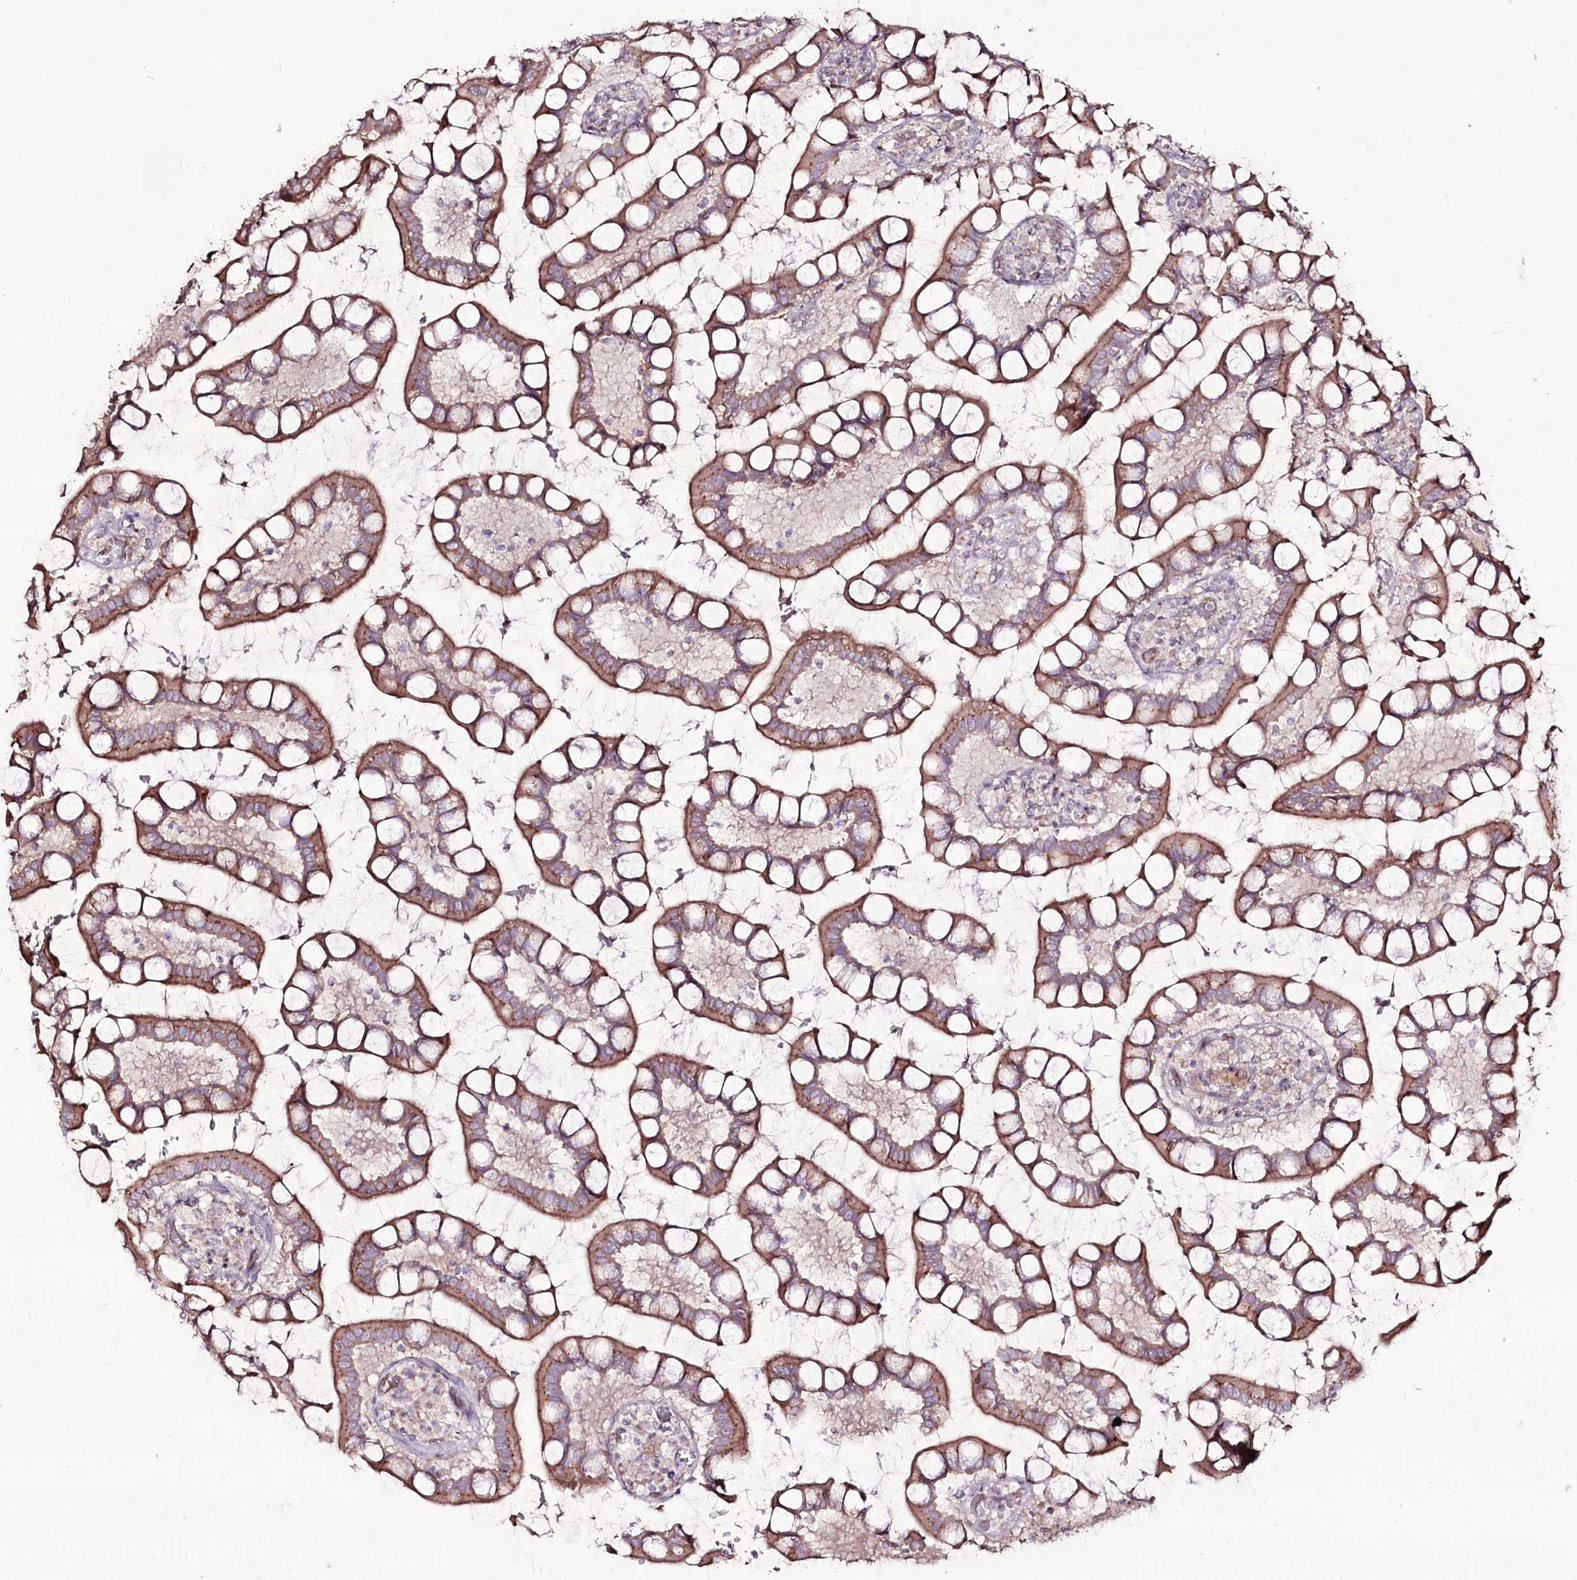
{"staining": {"intensity": "moderate", "quantity": ">75%", "location": "cytoplasmic/membranous"}, "tissue": "small intestine", "cell_type": "Glandular cells", "image_type": "normal", "snomed": [{"axis": "morphology", "description": "Normal tissue, NOS"}, {"axis": "topography", "description": "Small intestine"}], "caption": "Small intestine stained with immunohistochemistry (IHC) exhibits moderate cytoplasmic/membranous positivity in approximately >75% of glandular cells.", "gene": "REXO2", "patient": {"sex": "male", "age": 52}}